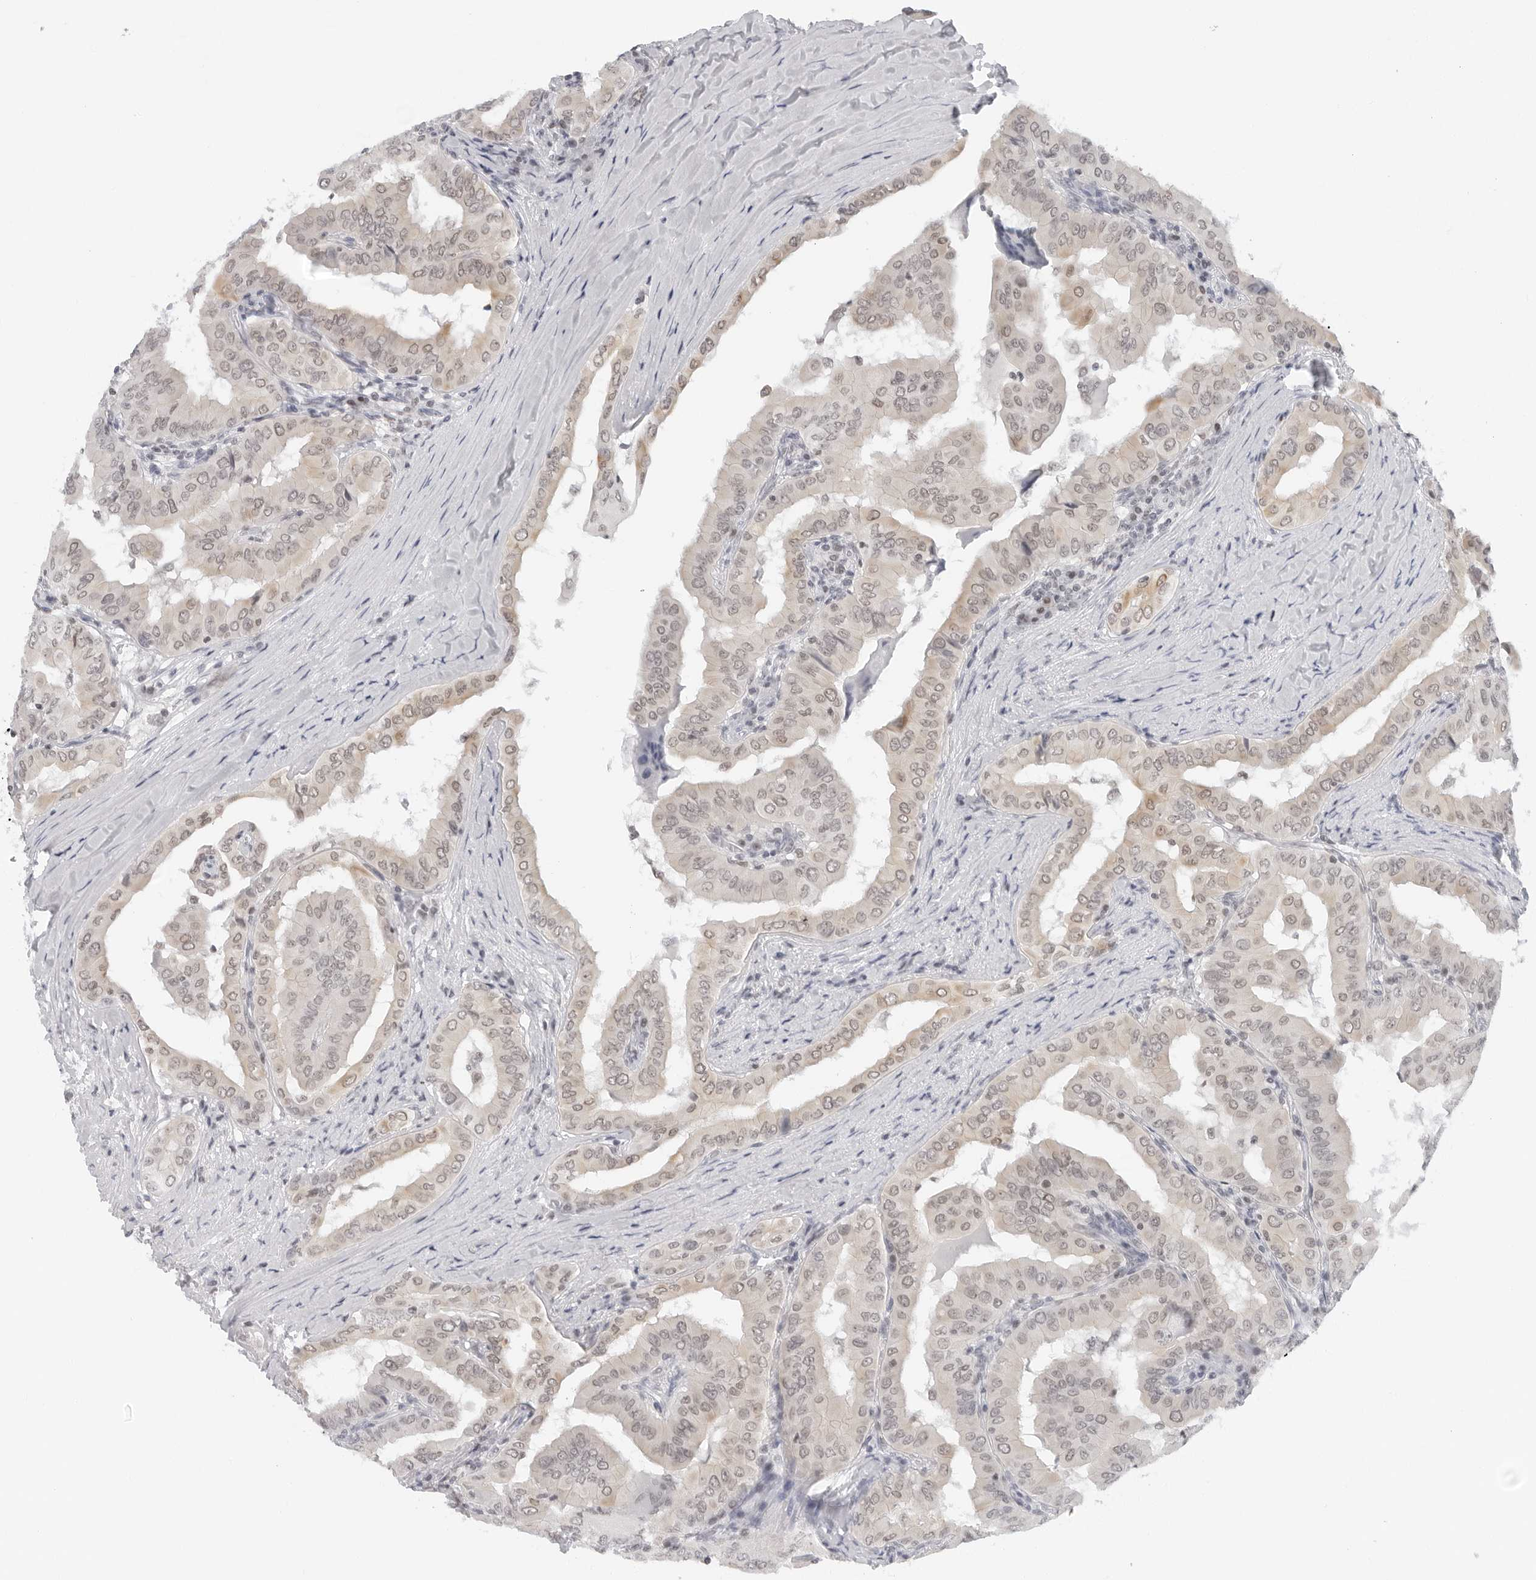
{"staining": {"intensity": "weak", "quantity": ">75%", "location": "cytoplasmic/membranous,nuclear"}, "tissue": "thyroid cancer", "cell_type": "Tumor cells", "image_type": "cancer", "snomed": [{"axis": "morphology", "description": "Papillary adenocarcinoma, NOS"}, {"axis": "topography", "description": "Thyroid gland"}], "caption": "A high-resolution histopathology image shows immunohistochemistry (IHC) staining of papillary adenocarcinoma (thyroid), which displays weak cytoplasmic/membranous and nuclear expression in approximately >75% of tumor cells.", "gene": "FLG2", "patient": {"sex": "male", "age": 33}}